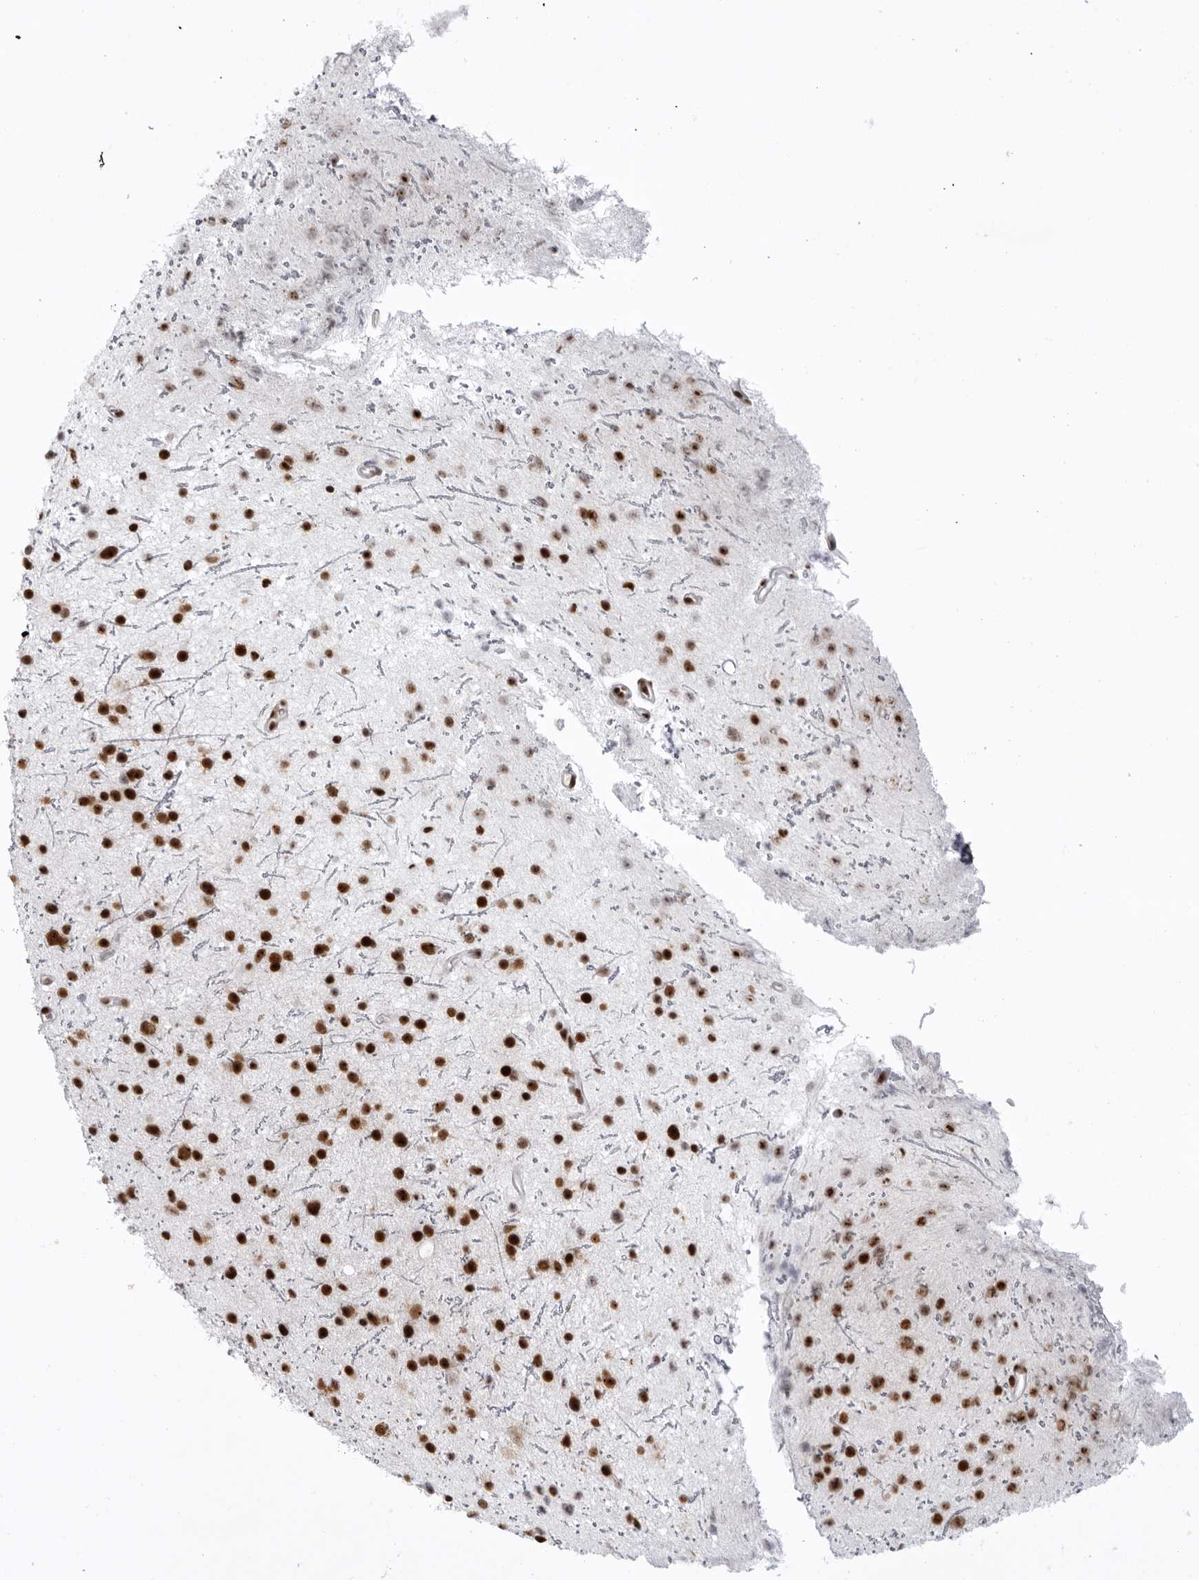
{"staining": {"intensity": "strong", "quantity": ">75%", "location": "nuclear"}, "tissue": "glioma", "cell_type": "Tumor cells", "image_type": "cancer", "snomed": [{"axis": "morphology", "description": "Glioma, malignant, Low grade"}, {"axis": "topography", "description": "Cerebral cortex"}], "caption": "The histopathology image exhibits staining of glioma, revealing strong nuclear protein staining (brown color) within tumor cells.", "gene": "DHX9", "patient": {"sex": "female", "age": 39}}